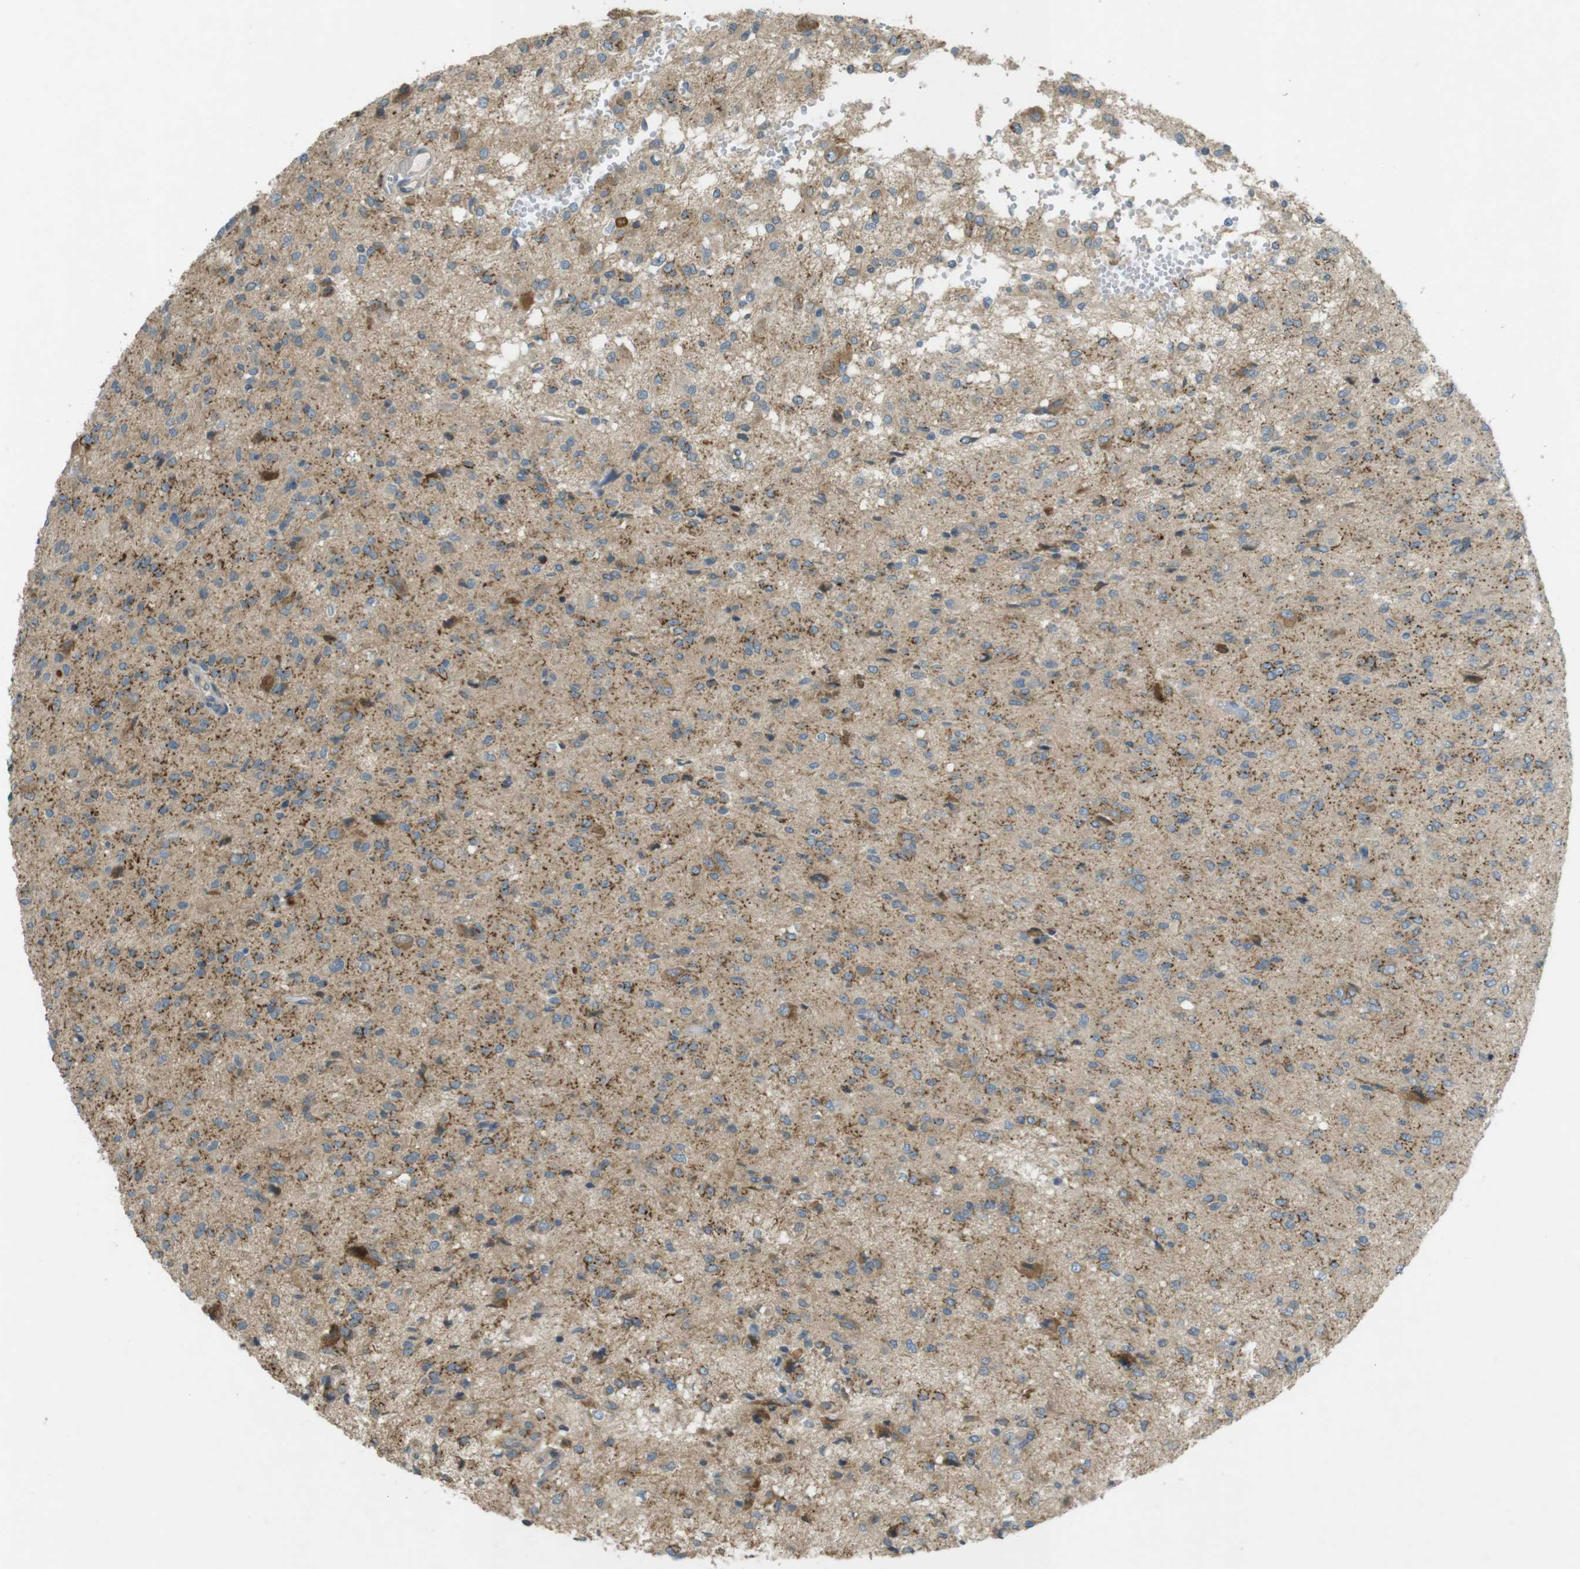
{"staining": {"intensity": "moderate", "quantity": ">75%", "location": "cytoplasmic/membranous"}, "tissue": "glioma", "cell_type": "Tumor cells", "image_type": "cancer", "snomed": [{"axis": "morphology", "description": "Glioma, malignant, High grade"}, {"axis": "topography", "description": "Brain"}], "caption": "IHC (DAB (3,3'-diaminobenzidine)) staining of glioma reveals moderate cytoplasmic/membranous protein expression in approximately >75% of tumor cells.", "gene": "TMEM41B", "patient": {"sex": "female", "age": 59}}